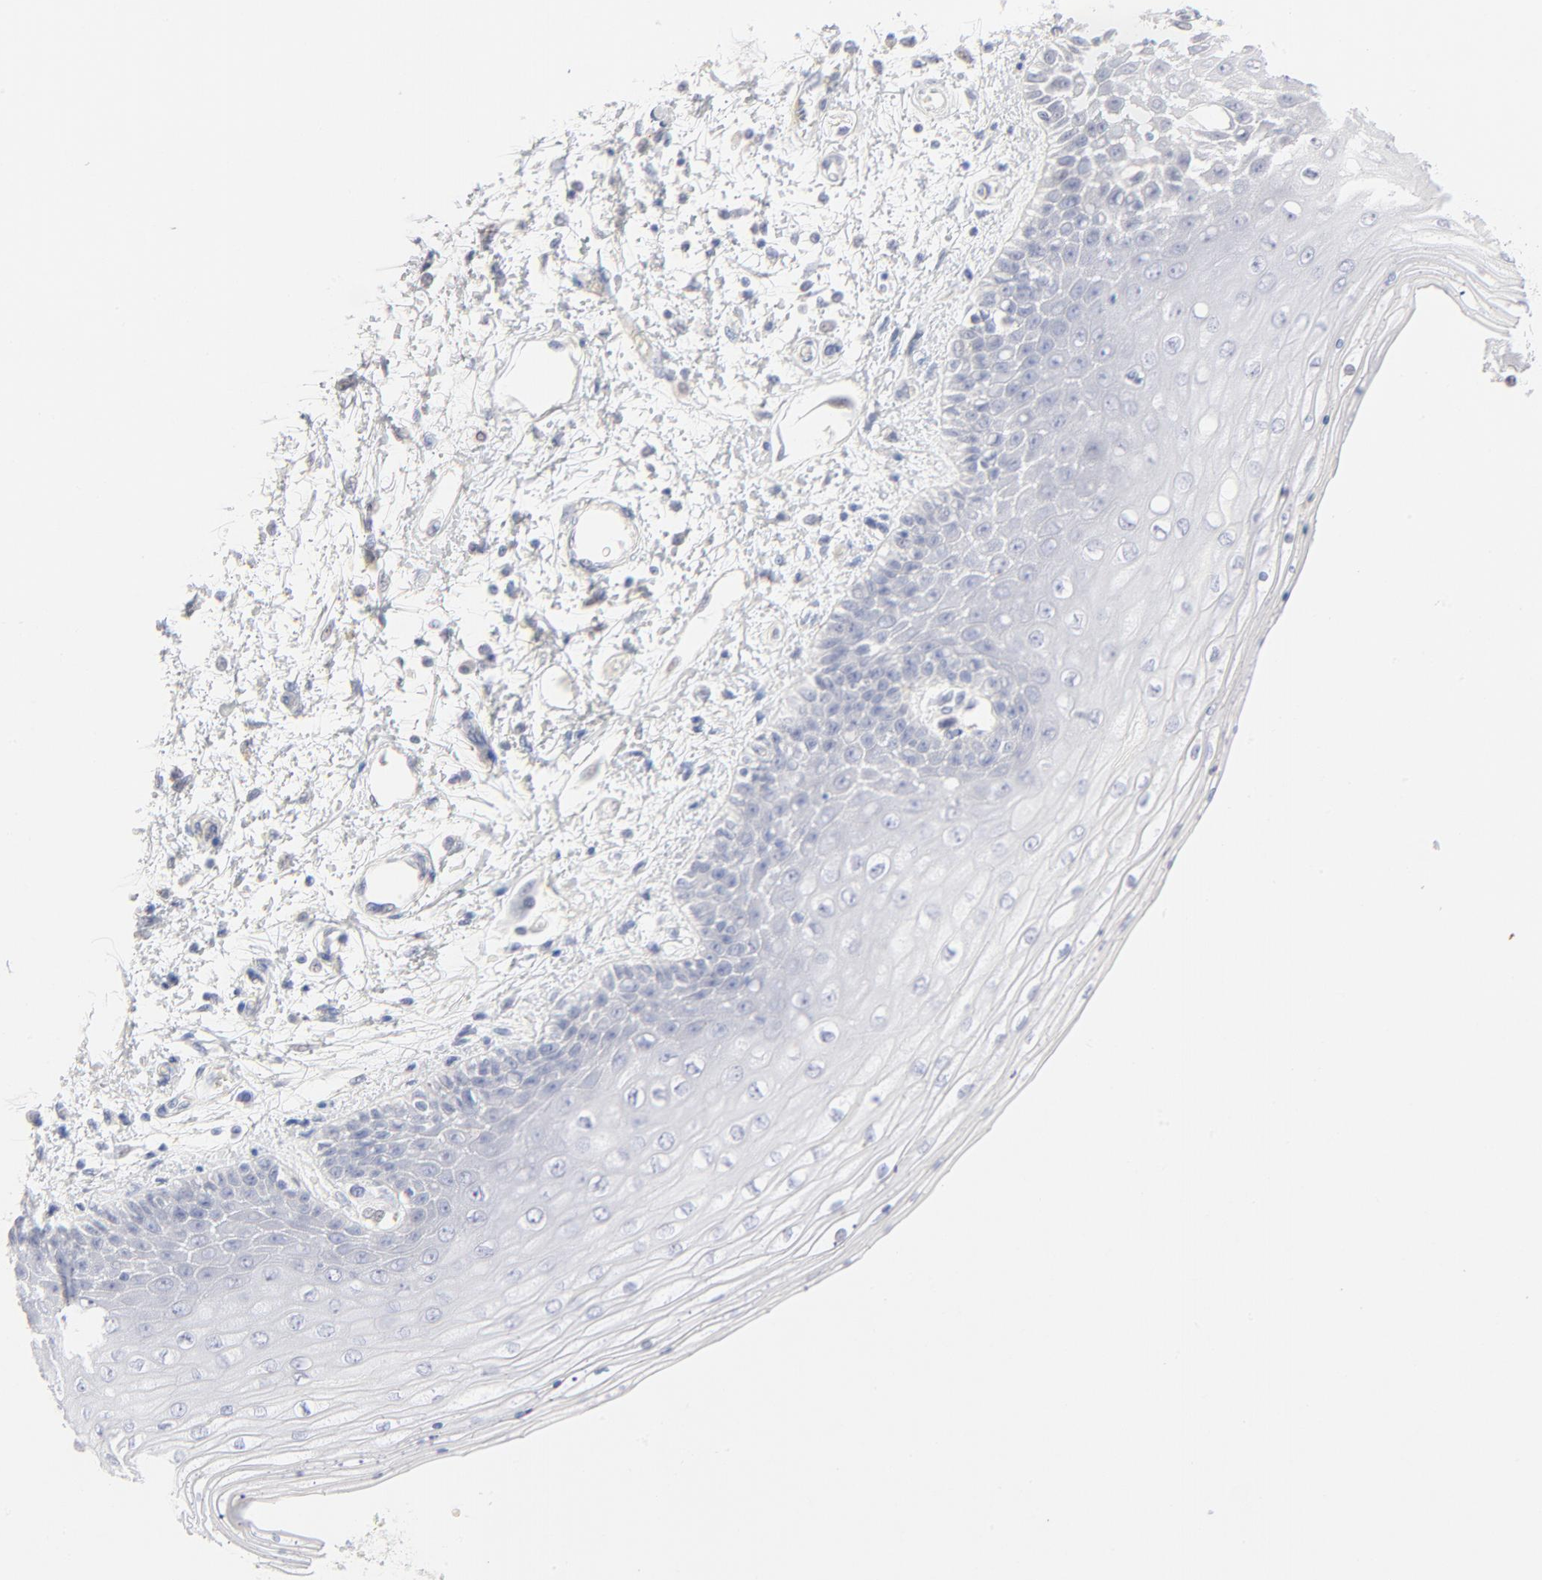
{"staining": {"intensity": "negative", "quantity": "none", "location": "none"}, "tissue": "skin", "cell_type": "Epidermal cells", "image_type": "normal", "snomed": [{"axis": "morphology", "description": "Normal tissue, NOS"}, {"axis": "topography", "description": "Anal"}], "caption": "This is an IHC micrograph of normal human skin. There is no positivity in epidermal cells.", "gene": "ONECUT1", "patient": {"sex": "female", "age": 46}}